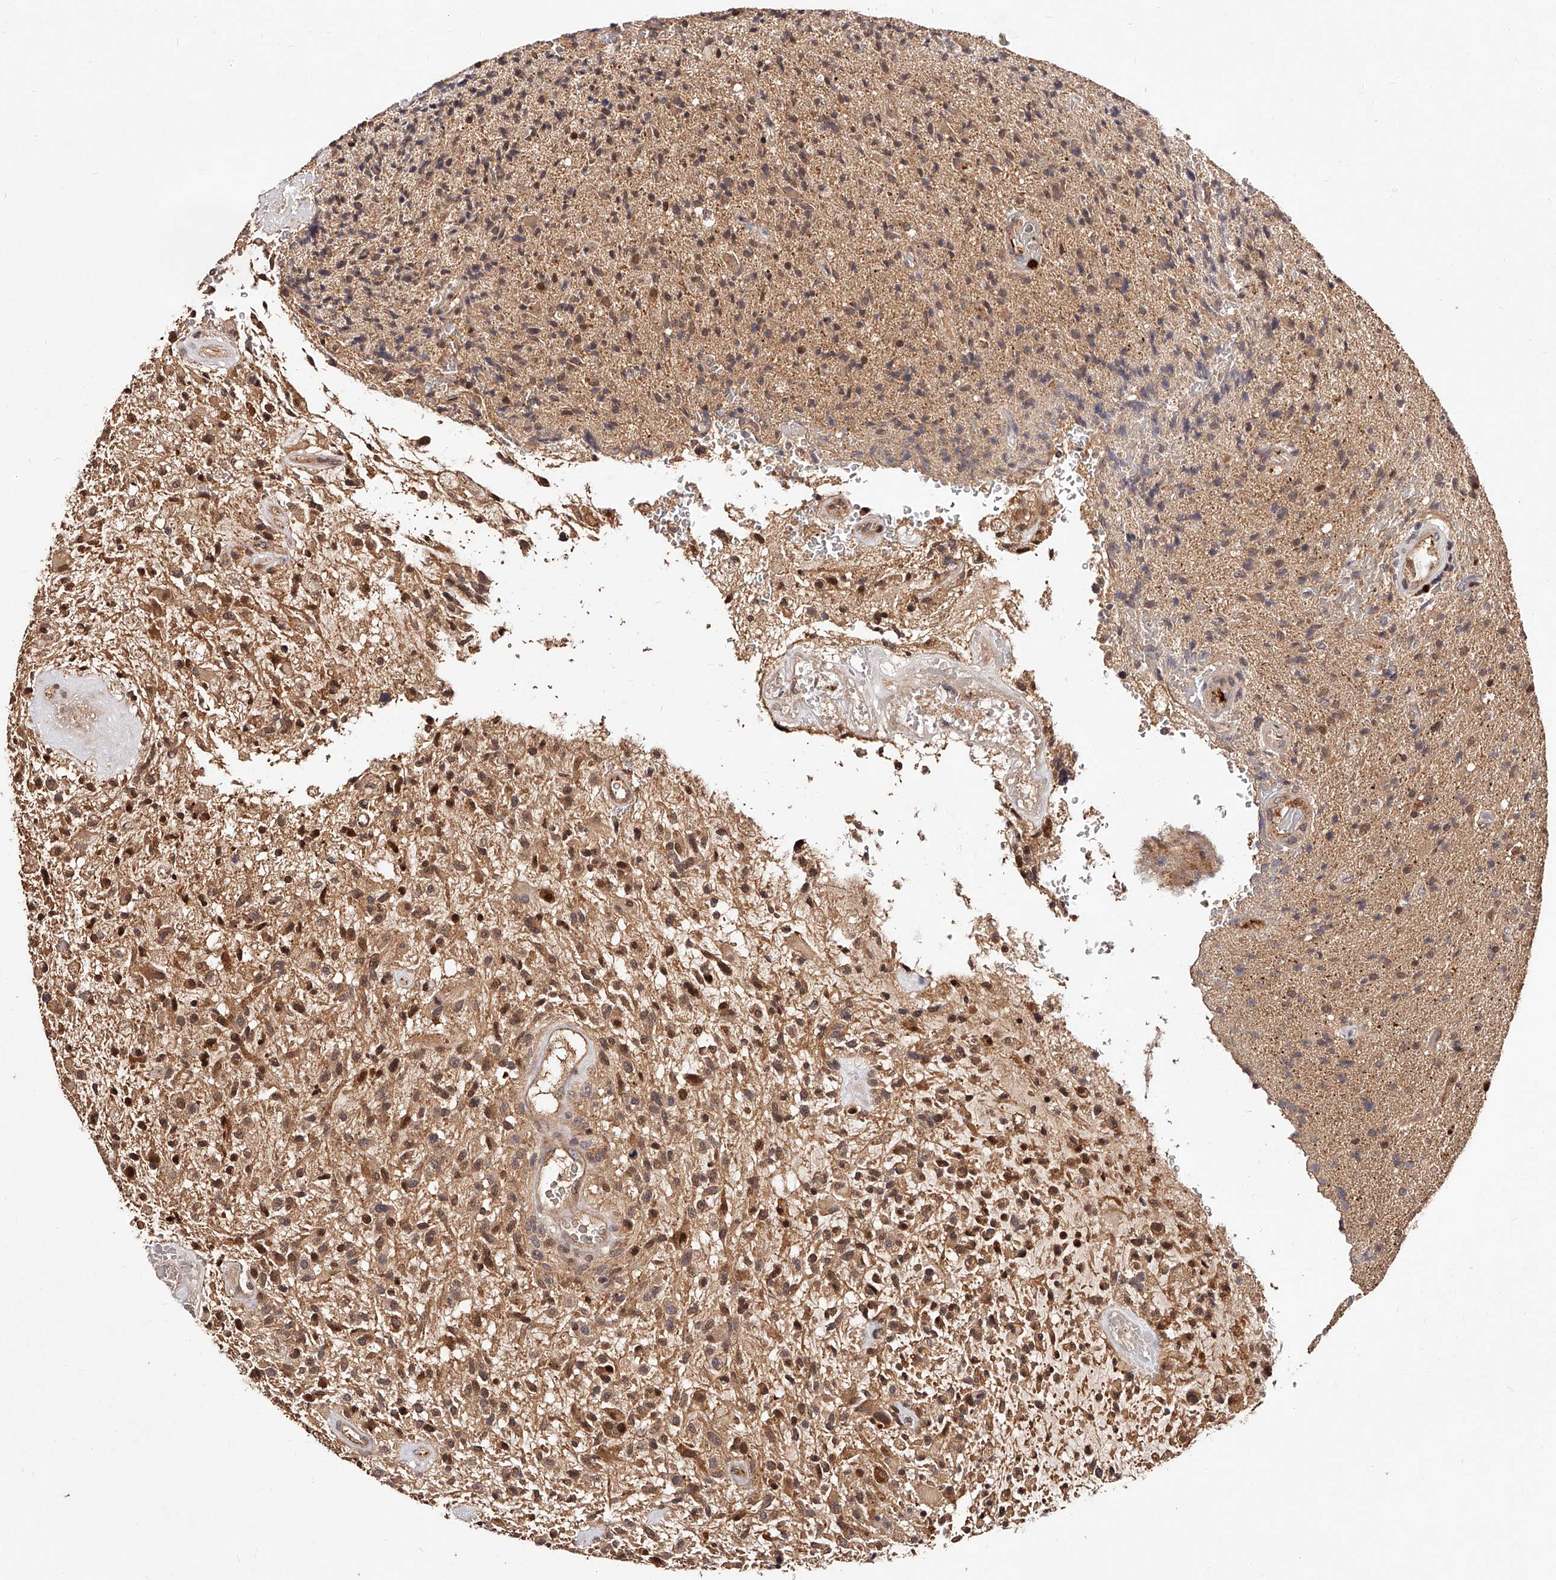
{"staining": {"intensity": "moderate", "quantity": "25%-75%", "location": "cytoplasmic/membranous,nuclear"}, "tissue": "glioma", "cell_type": "Tumor cells", "image_type": "cancer", "snomed": [{"axis": "morphology", "description": "Glioma, malignant, High grade"}, {"axis": "topography", "description": "Brain"}], "caption": "The photomicrograph displays immunohistochemical staining of high-grade glioma (malignant). There is moderate cytoplasmic/membranous and nuclear staining is identified in about 25%-75% of tumor cells.", "gene": "CUL7", "patient": {"sex": "male", "age": 72}}